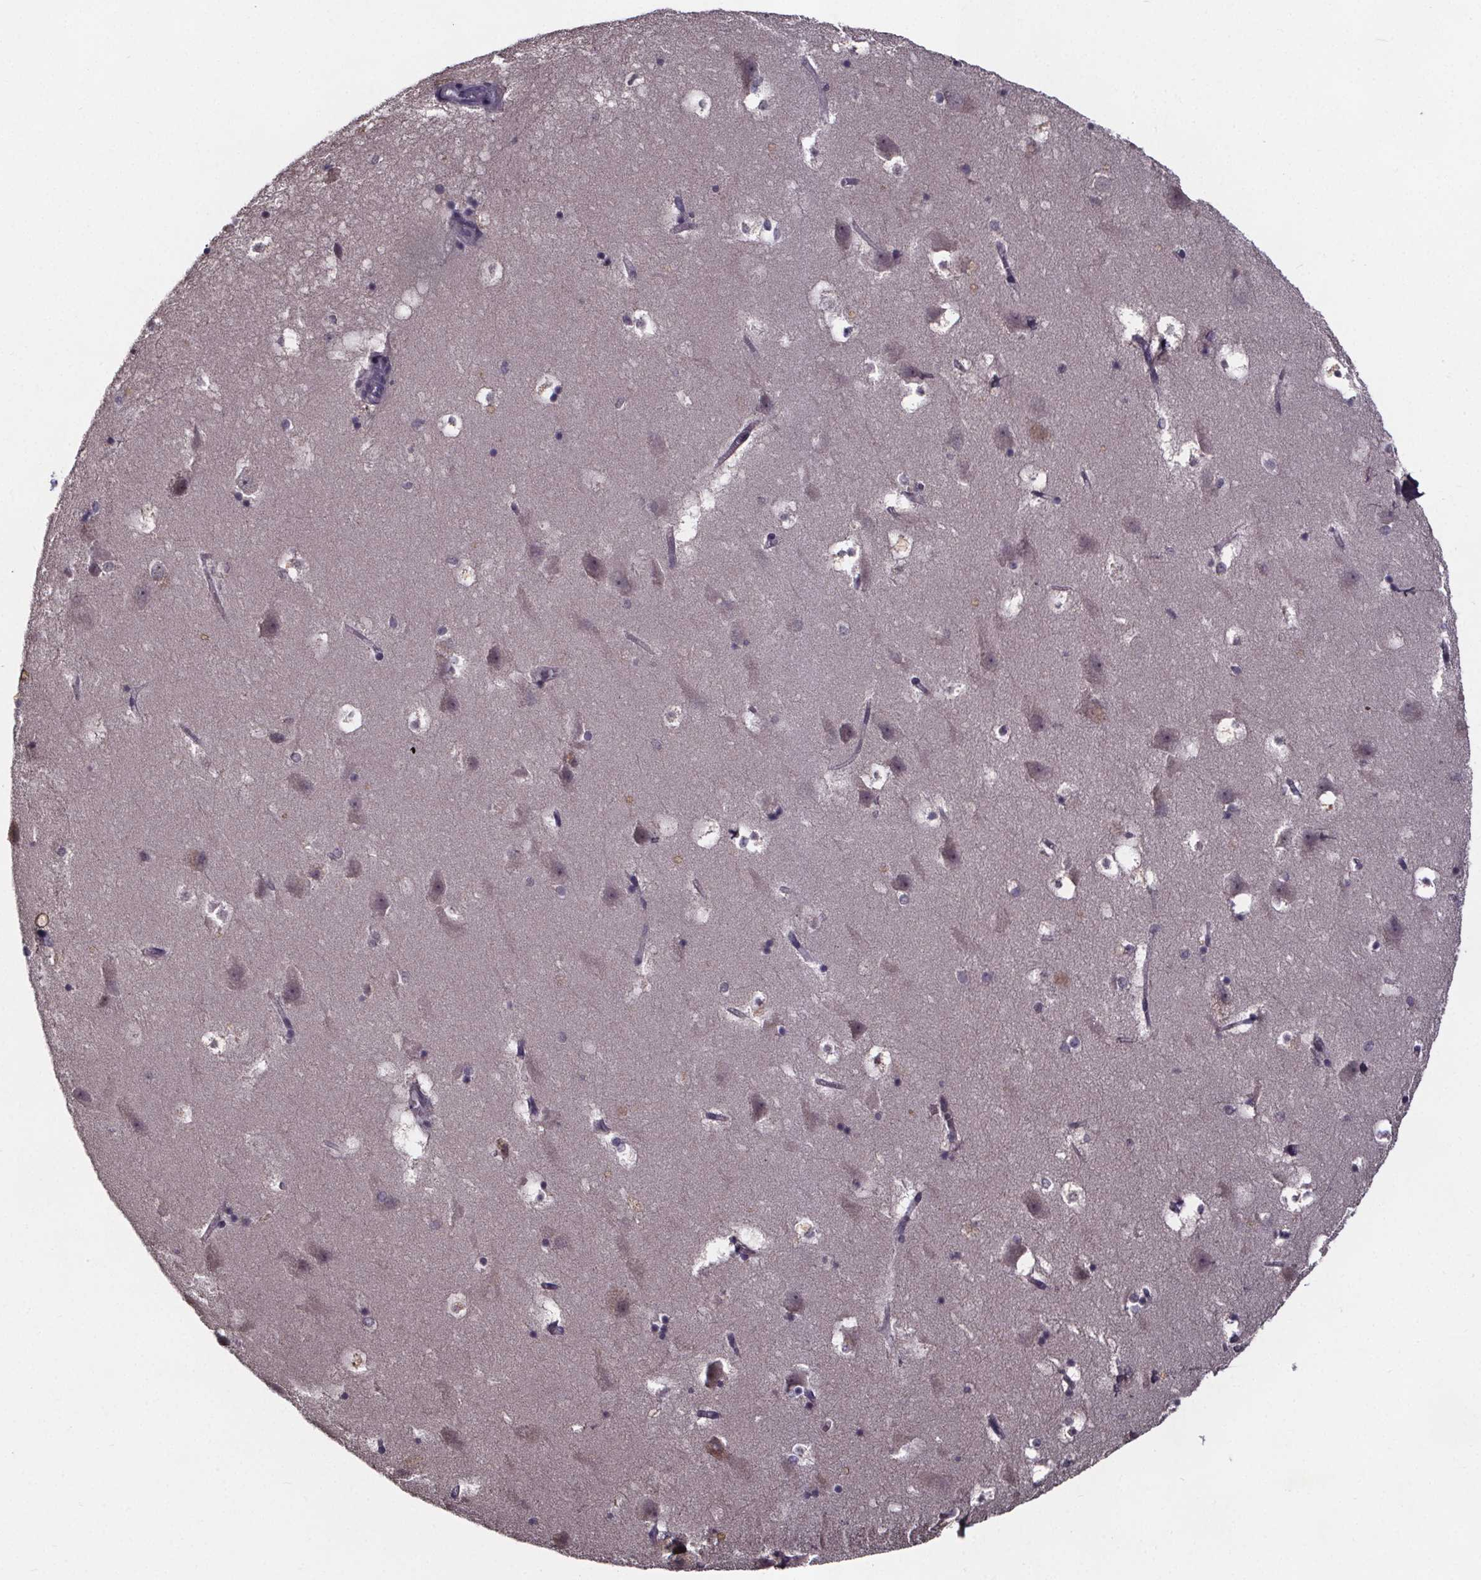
{"staining": {"intensity": "negative", "quantity": "none", "location": "none"}, "tissue": "hippocampus", "cell_type": "Glial cells", "image_type": "normal", "snomed": [{"axis": "morphology", "description": "Normal tissue, NOS"}, {"axis": "topography", "description": "Hippocampus"}], "caption": "Glial cells are negative for brown protein staining in benign hippocampus.", "gene": "SMIM1", "patient": {"sex": "male", "age": 58}}